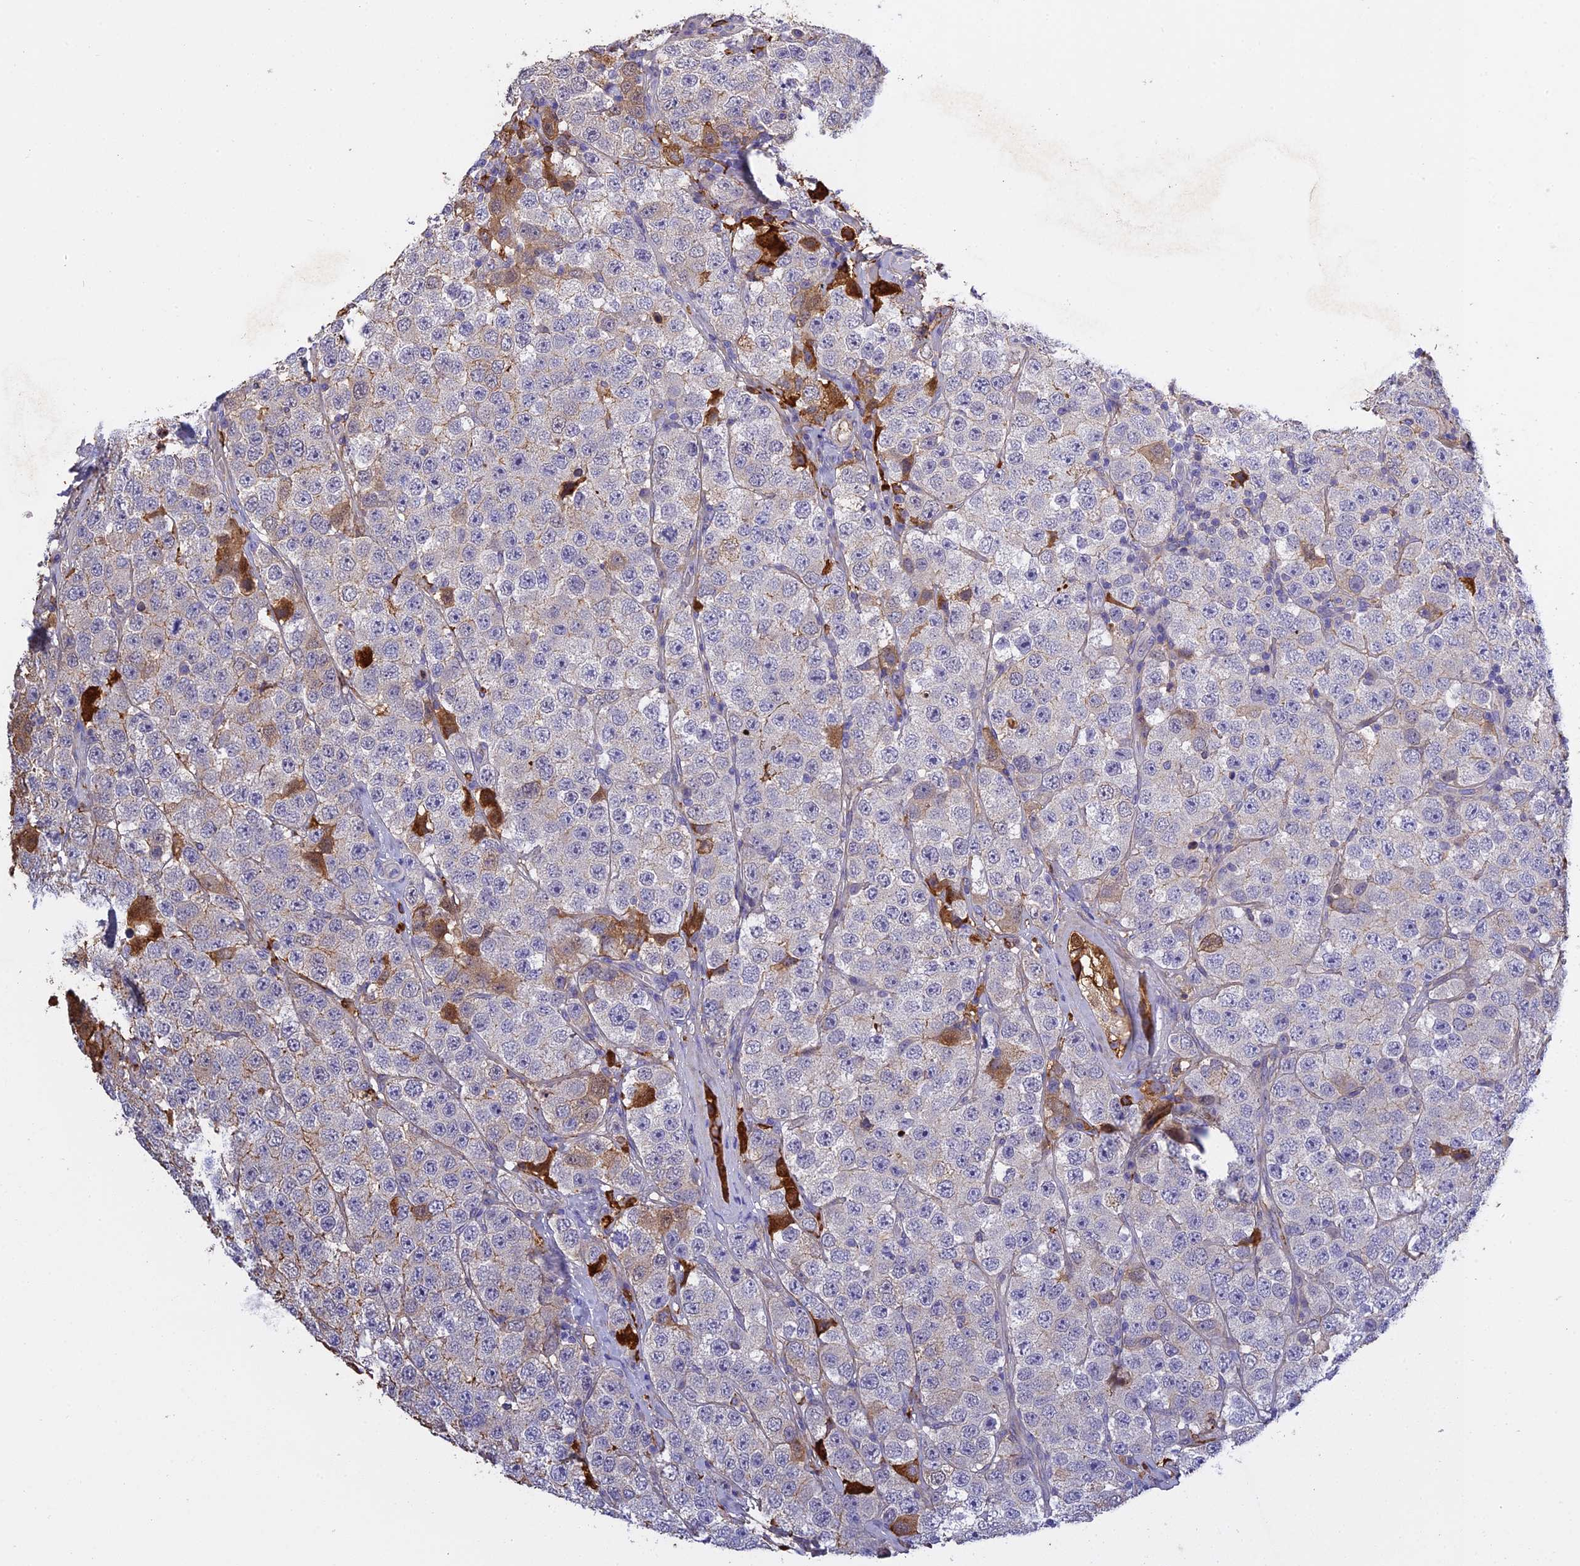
{"staining": {"intensity": "negative", "quantity": "none", "location": "none"}, "tissue": "testis cancer", "cell_type": "Tumor cells", "image_type": "cancer", "snomed": [{"axis": "morphology", "description": "Seminoma, NOS"}, {"axis": "topography", "description": "Testis"}], "caption": "High magnification brightfield microscopy of testis cancer stained with DAB (3,3'-diaminobenzidine) (brown) and counterstained with hematoxylin (blue): tumor cells show no significant staining.", "gene": "PZP", "patient": {"sex": "male", "age": 28}}